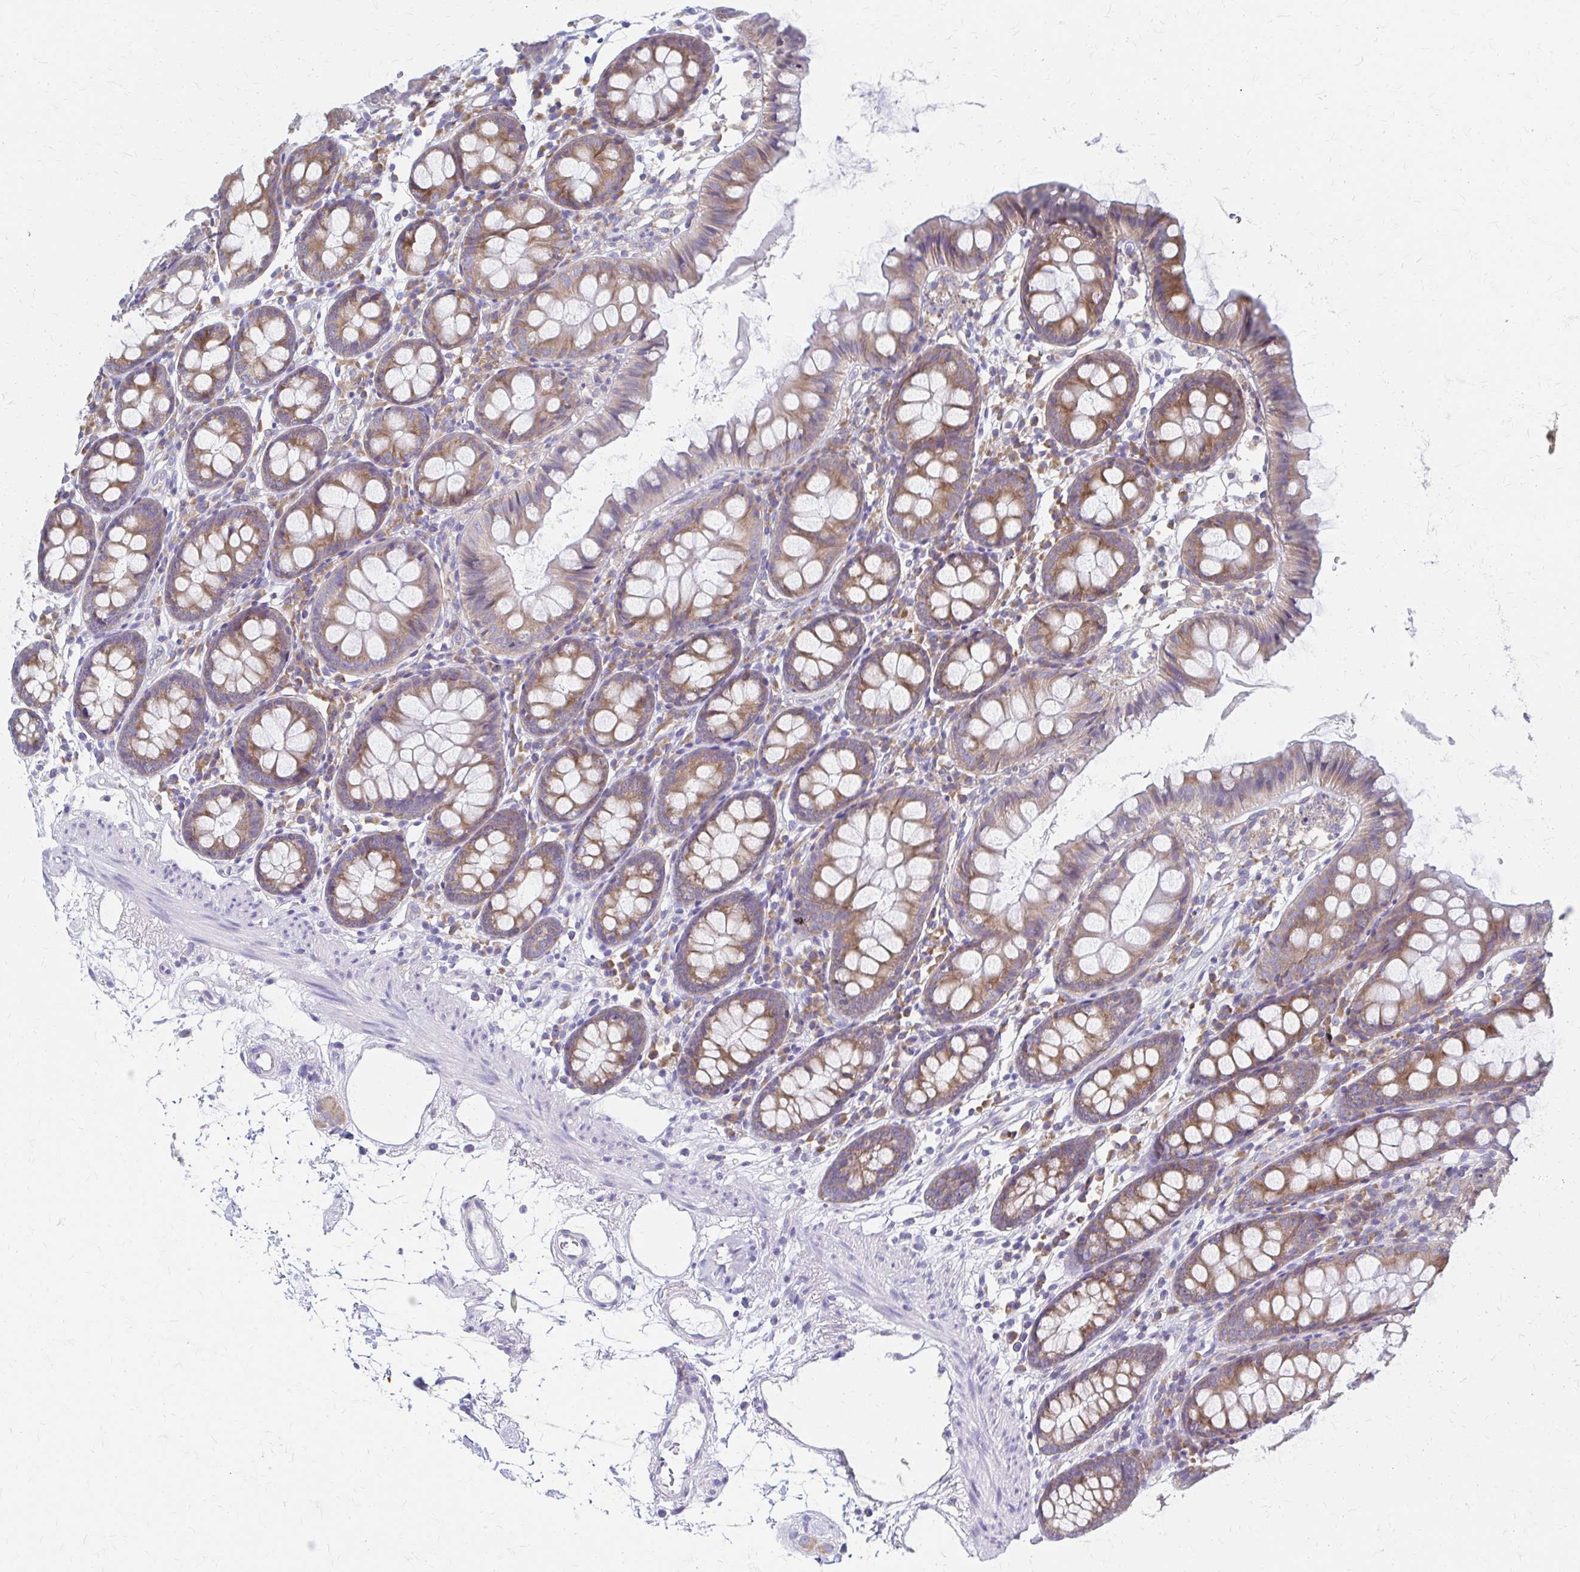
{"staining": {"intensity": "negative", "quantity": "none", "location": "none"}, "tissue": "colon", "cell_type": "Endothelial cells", "image_type": "normal", "snomed": [{"axis": "morphology", "description": "Normal tissue, NOS"}, {"axis": "topography", "description": "Colon"}], "caption": "The micrograph exhibits no significant staining in endothelial cells of colon.", "gene": "RPL27A", "patient": {"sex": "female", "age": 84}}